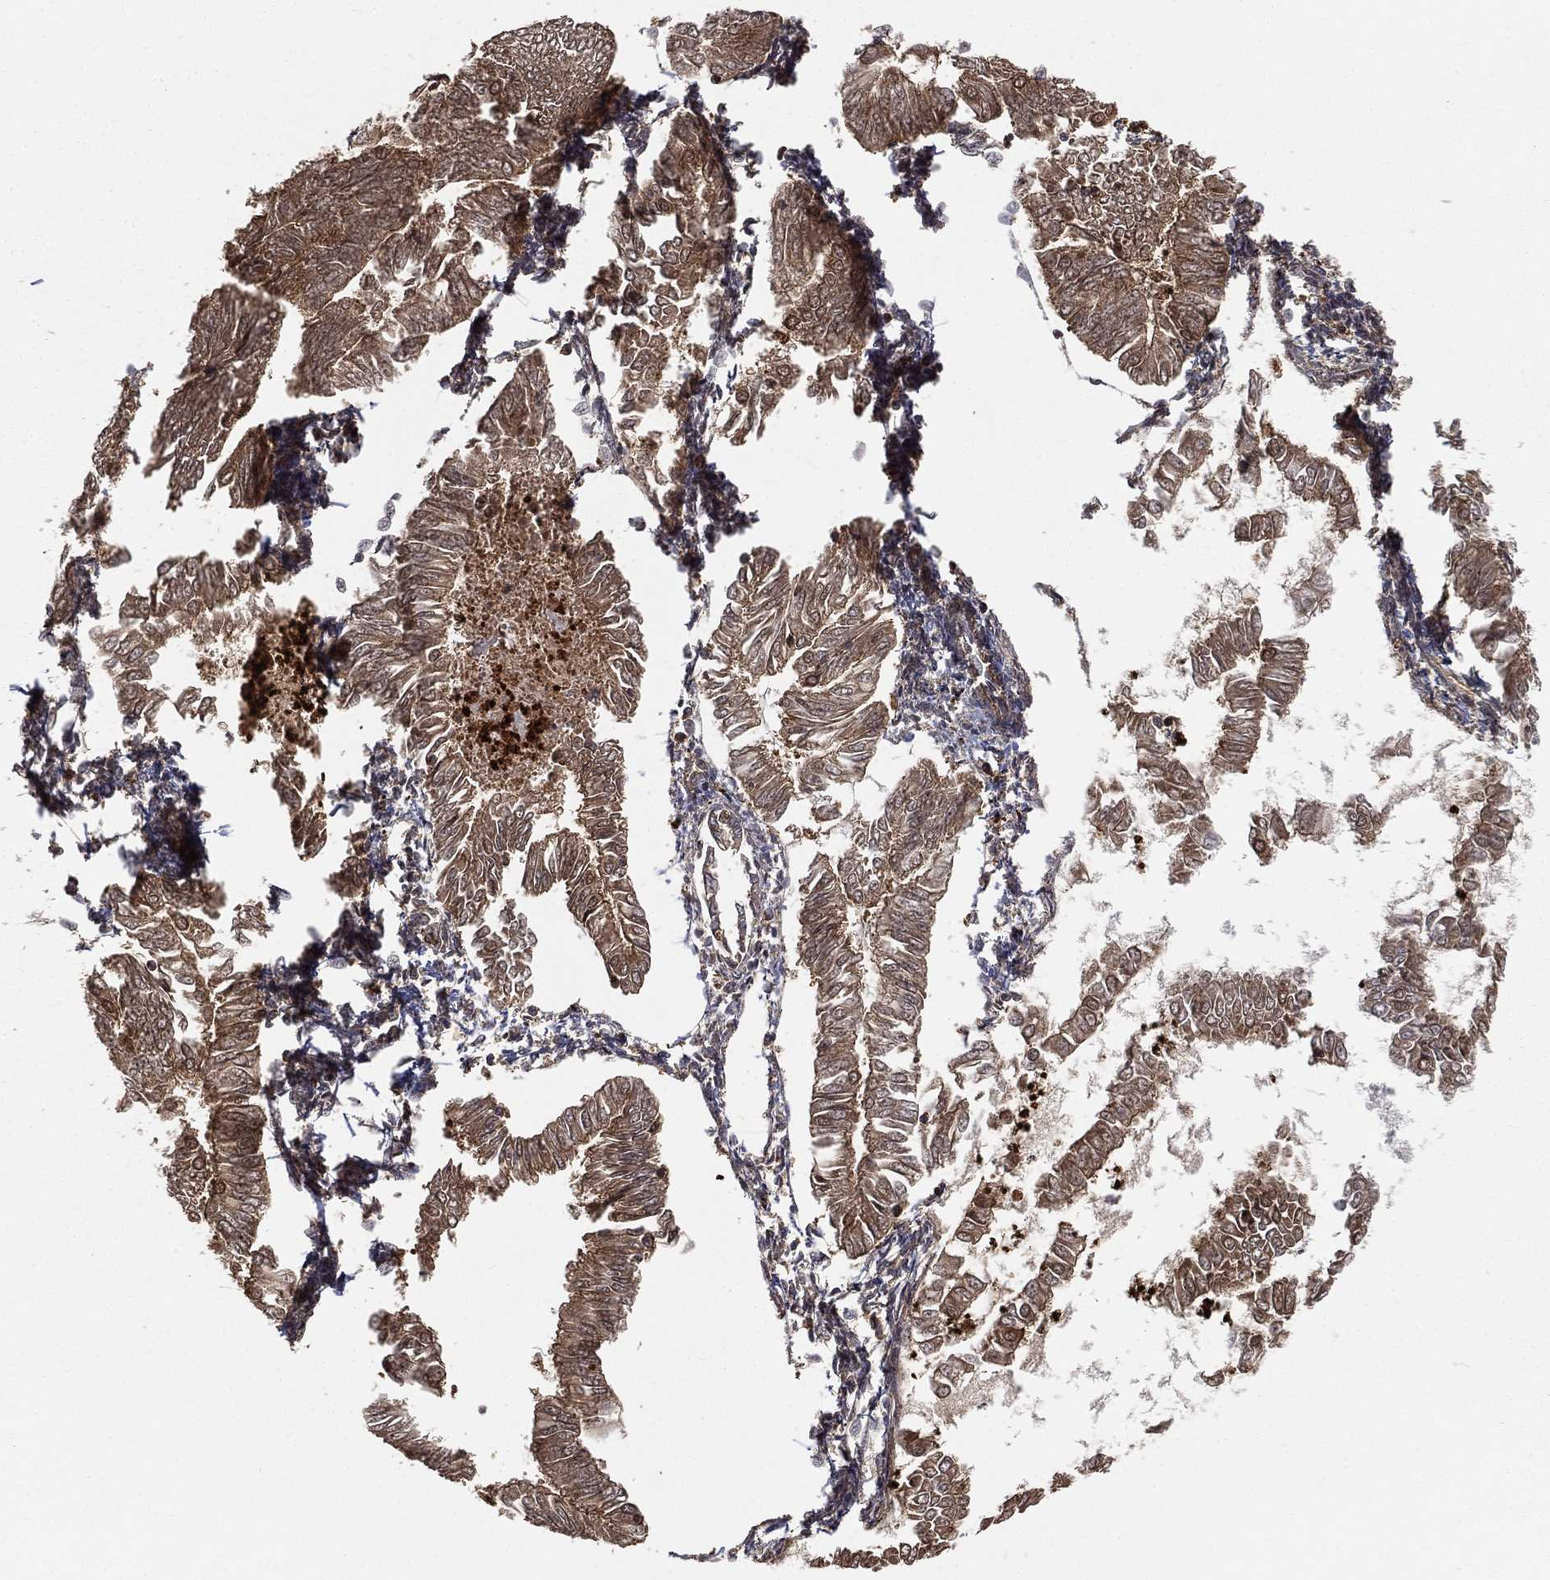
{"staining": {"intensity": "moderate", "quantity": "25%-75%", "location": "cytoplasmic/membranous"}, "tissue": "endometrial cancer", "cell_type": "Tumor cells", "image_type": "cancer", "snomed": [{"axis": "morphology", "description": "Adenocarcinoma, NOS"}, {"axis": "topography", "description": "Endometrium"}], "caption": "Tumor cells reveal medium levels of moderate cytoplasmic/membranous expression in about 25%-75% of cells in endometrial cancer. (DAB IHC with brightfield microscopy, high magnification).", "gene": "CRYL1", "patient": {"sex": "female", "age": 53}}